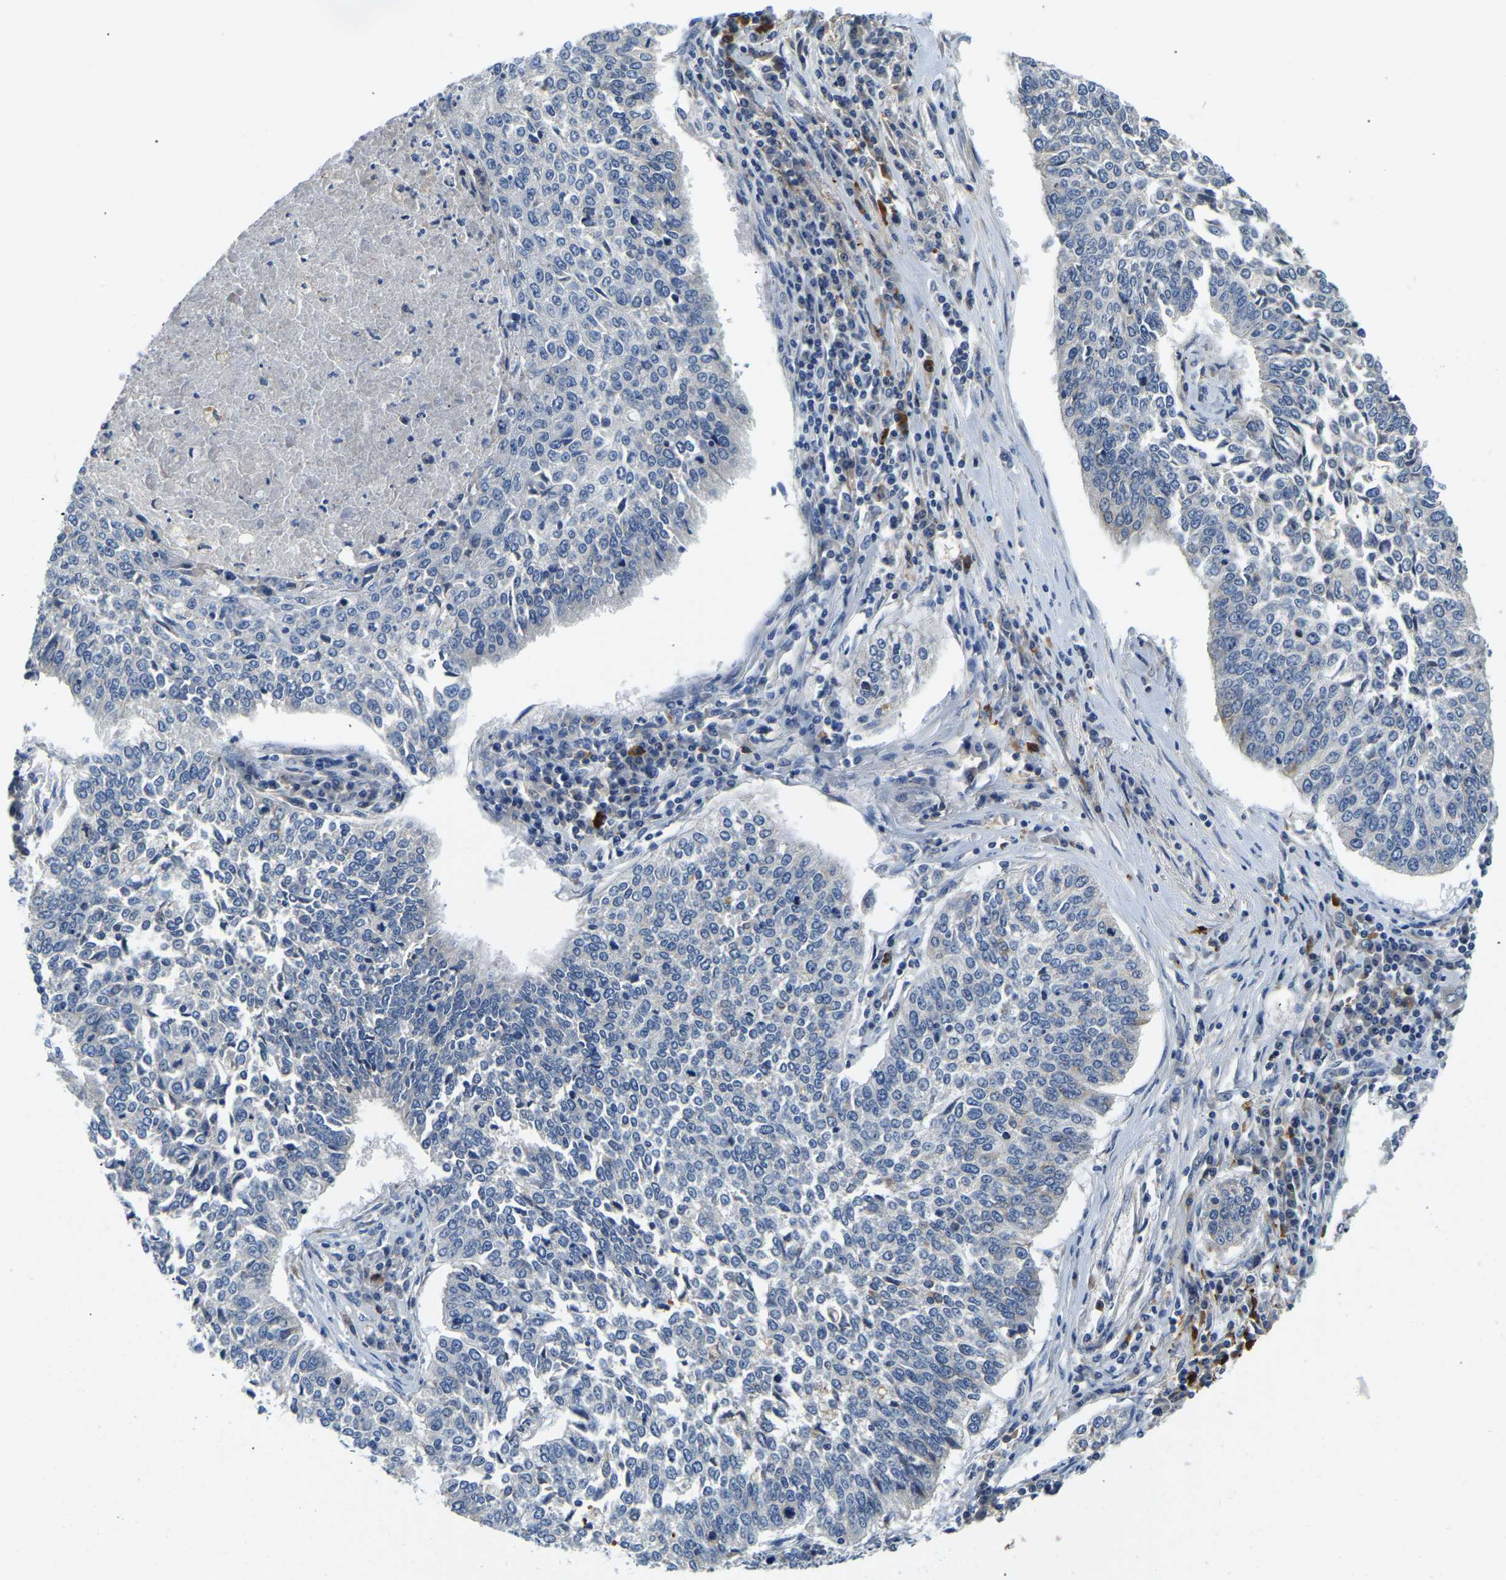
{"staining": {"intensity": "negative", "quantity": "none", "location": "none"}, "tissue": "lung cancer", "cell_type": "Tumor cells", "image_type": "cancer", "snomed": [{"axis": "morphology", "description": "Normal tissue, NOS"}, {"axis": "morphology", "description": "Squamous cell carcinoma, NOS"}, {"axis": "topography", "description": "Cartilage tissue"}, {"axis": "topography", "description": "Bronchus"}, {"axis": "topography", "description": "Lung"}], "caption": "Lung cancer stained for a protein using immunohistochemistry (IHC) exhibits no expression tumor cells.", "gene": "LIAS", "patient": {"sex": "female", "age": 49}}